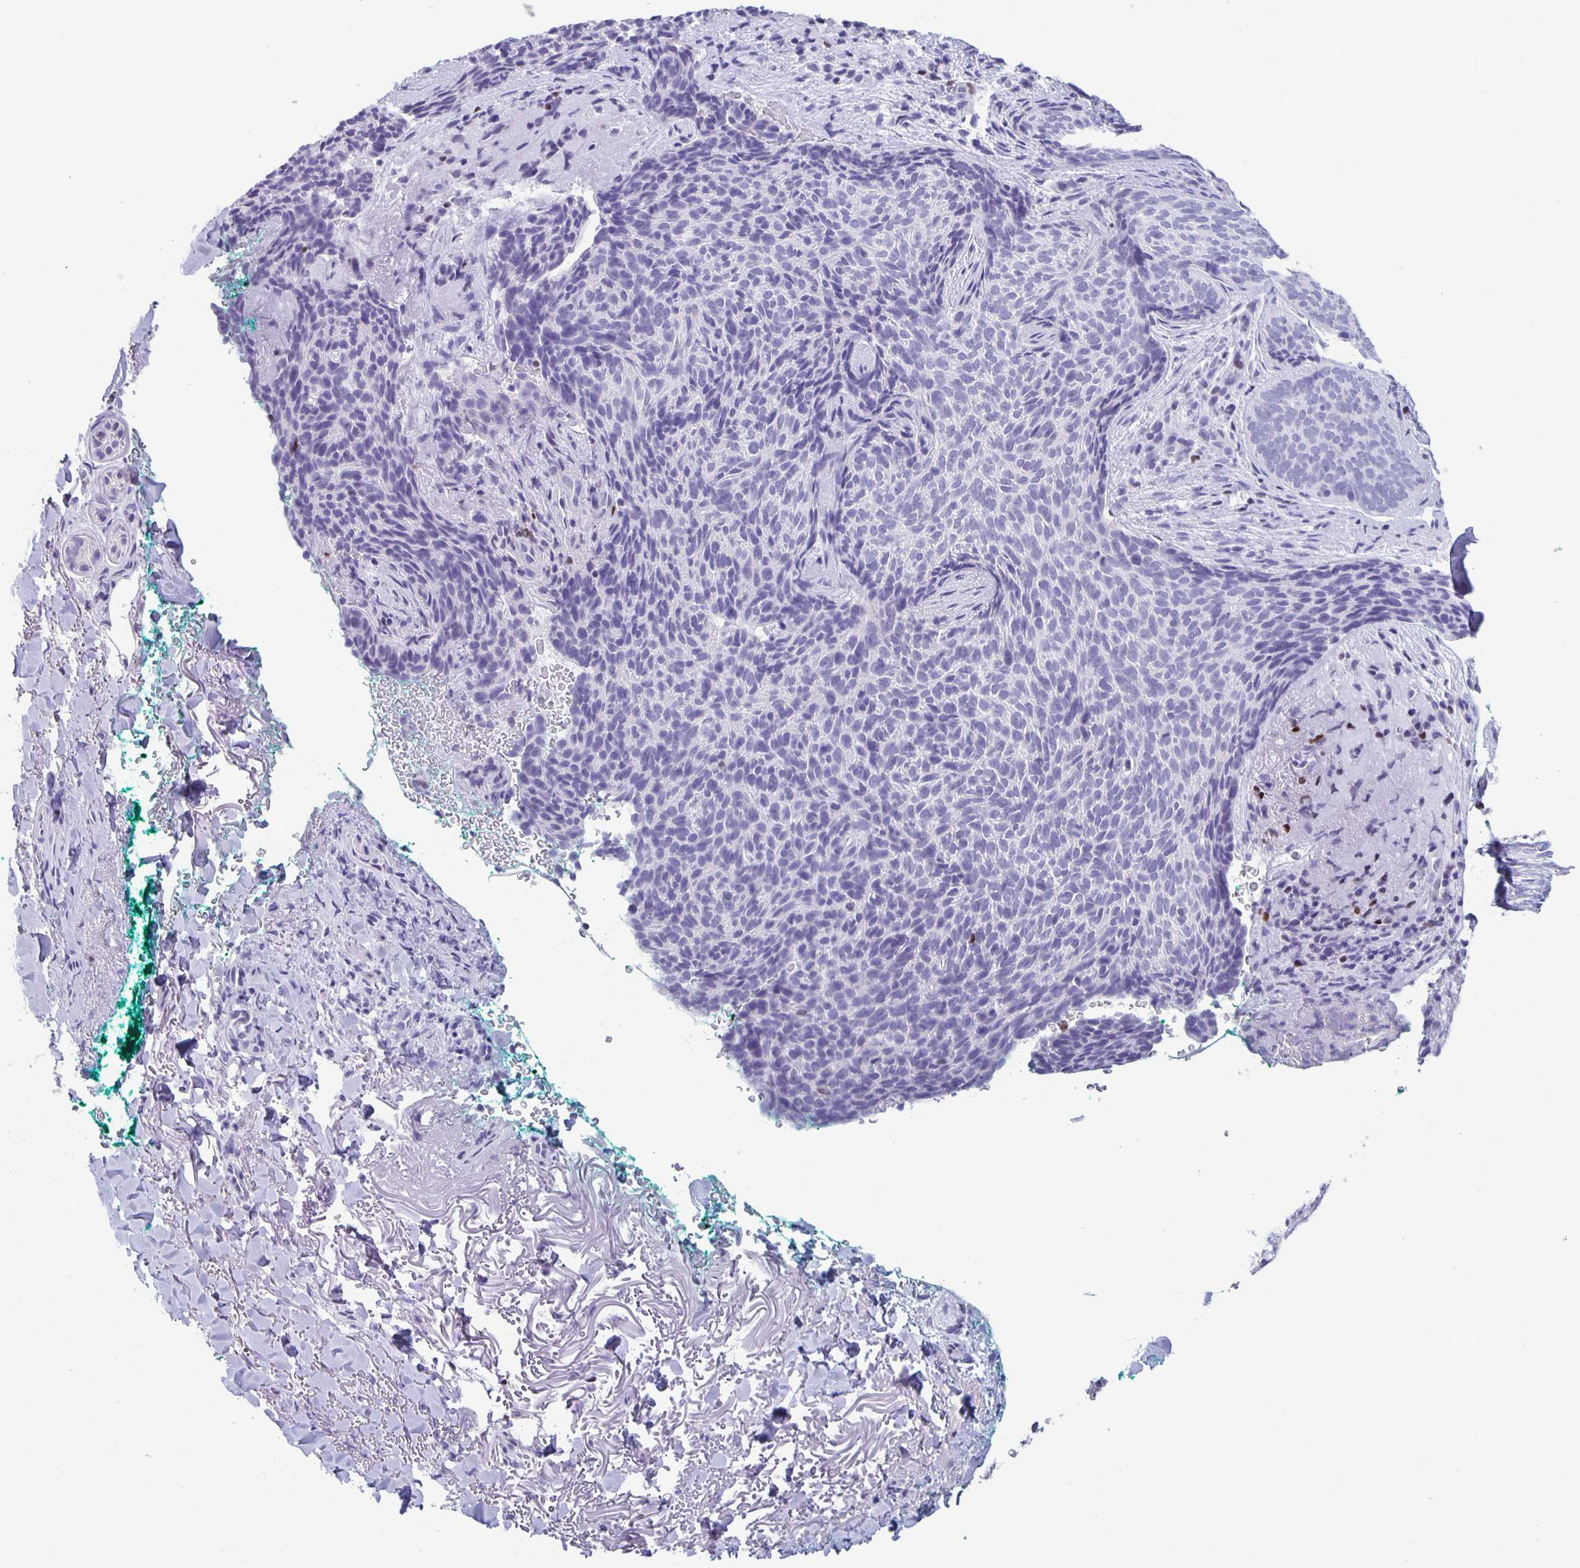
{"staining": {"intensity": "negative", "quantity": "none", "location": "none"}, "tissue": "skin cancer", "cell_type": "Tumor cells", "image_type": "cancer", "snomed": [{"axis": "morphology", "description": "Basal cell carcinoma"}, {"axis": "topography", "description": "Skin"}, {"axis": "topography", "description": "Skin of head"}], "caption": "Photomicrograph shows no protein expression in tumor cells of skin cancer (basal cell carcinoma) tissue. Nuclei are stained in blue.", "gene": "SATB2", "patient": {"sex": "female", "age": 92}}